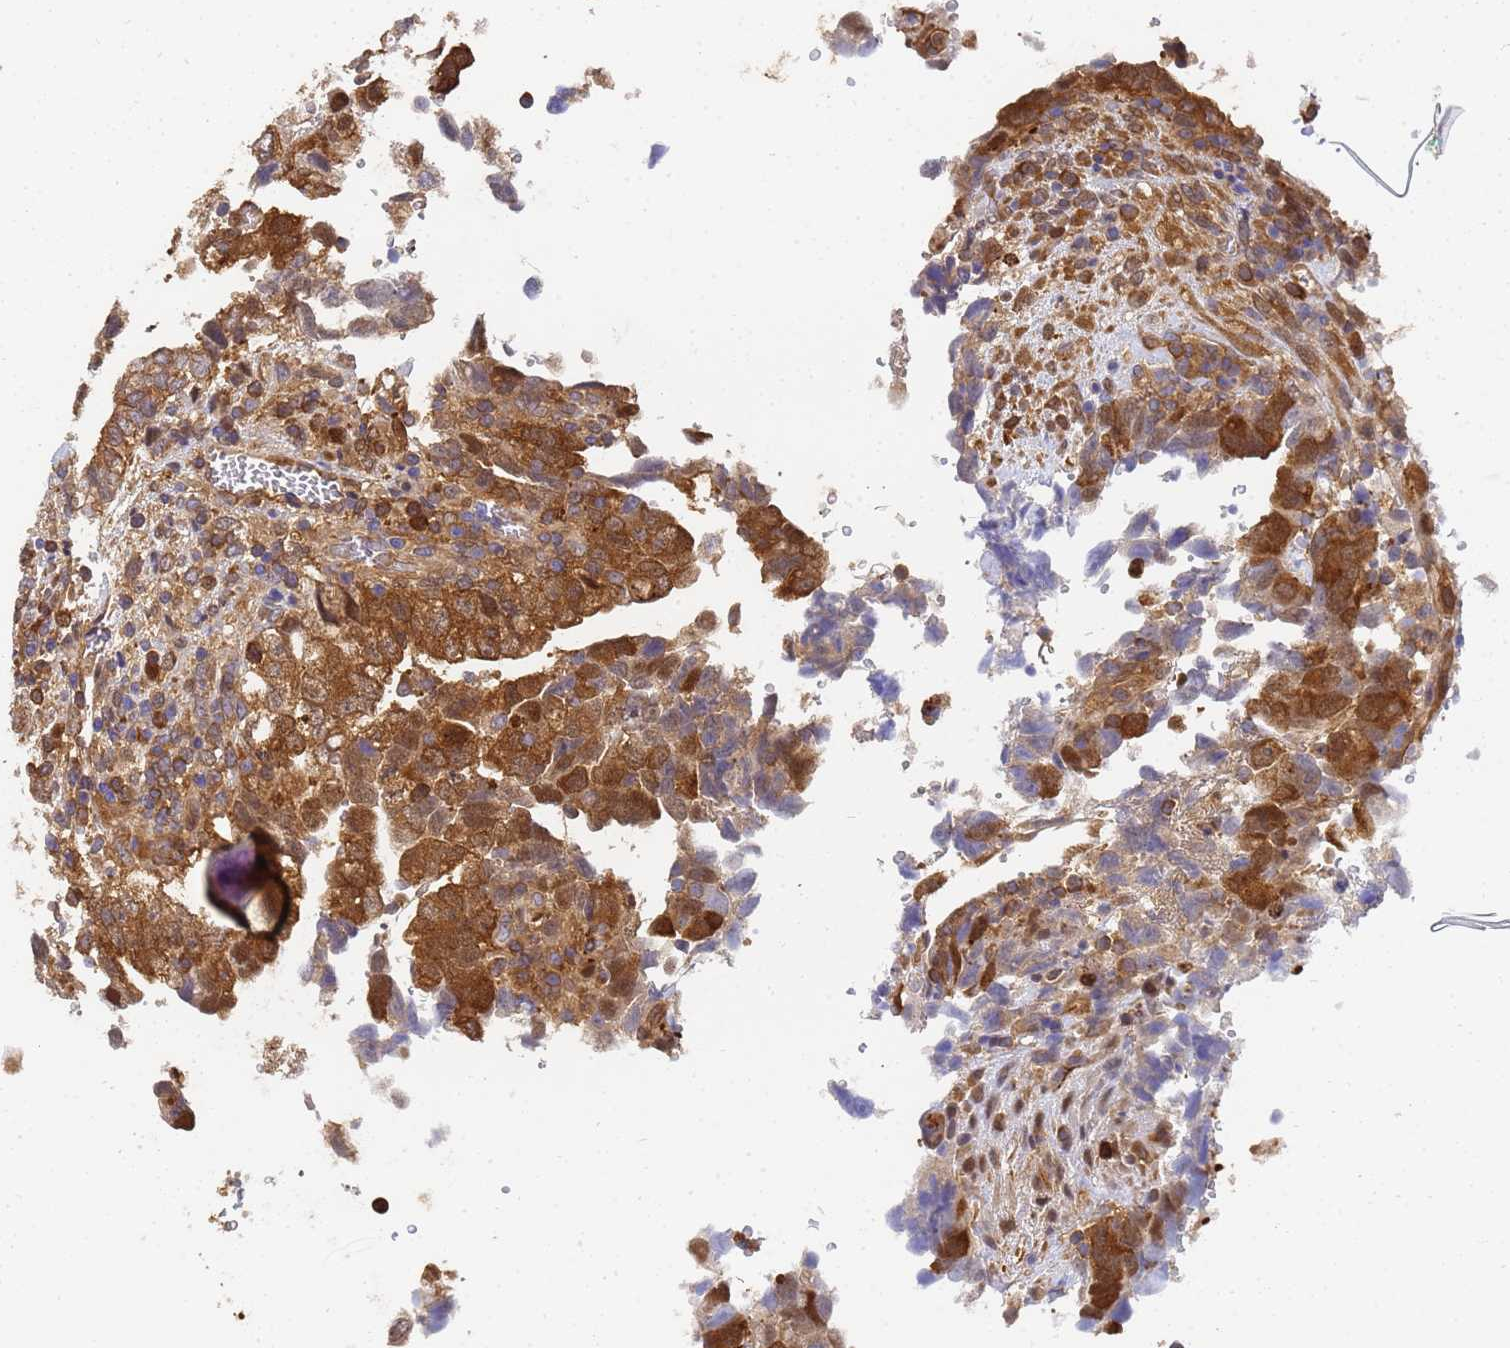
{"staining": {"intensity": "moderate", "quantity": ">75%", "location": "cytoplasmic/membranous"}, "tissue": "testis cancer", "cell_type": "Tumor cells", "image_type": "cancer", "snomed": [{"axis": "morphology", "description": "Carcinoma, Embryonal, NOS"}, {"axis": "topography", "description": "Testis"}], "caption": "Testis embryonal carcinoma stained with immunohistochemistry exhibits moderate cytoplasmic/membranous staining in about >75% of tumor cells. The protein is shown in brown color, while the nuclei are stained blue.", "gene": "NME1-NME2", "patient": {"sex": "male", "age": 37}}